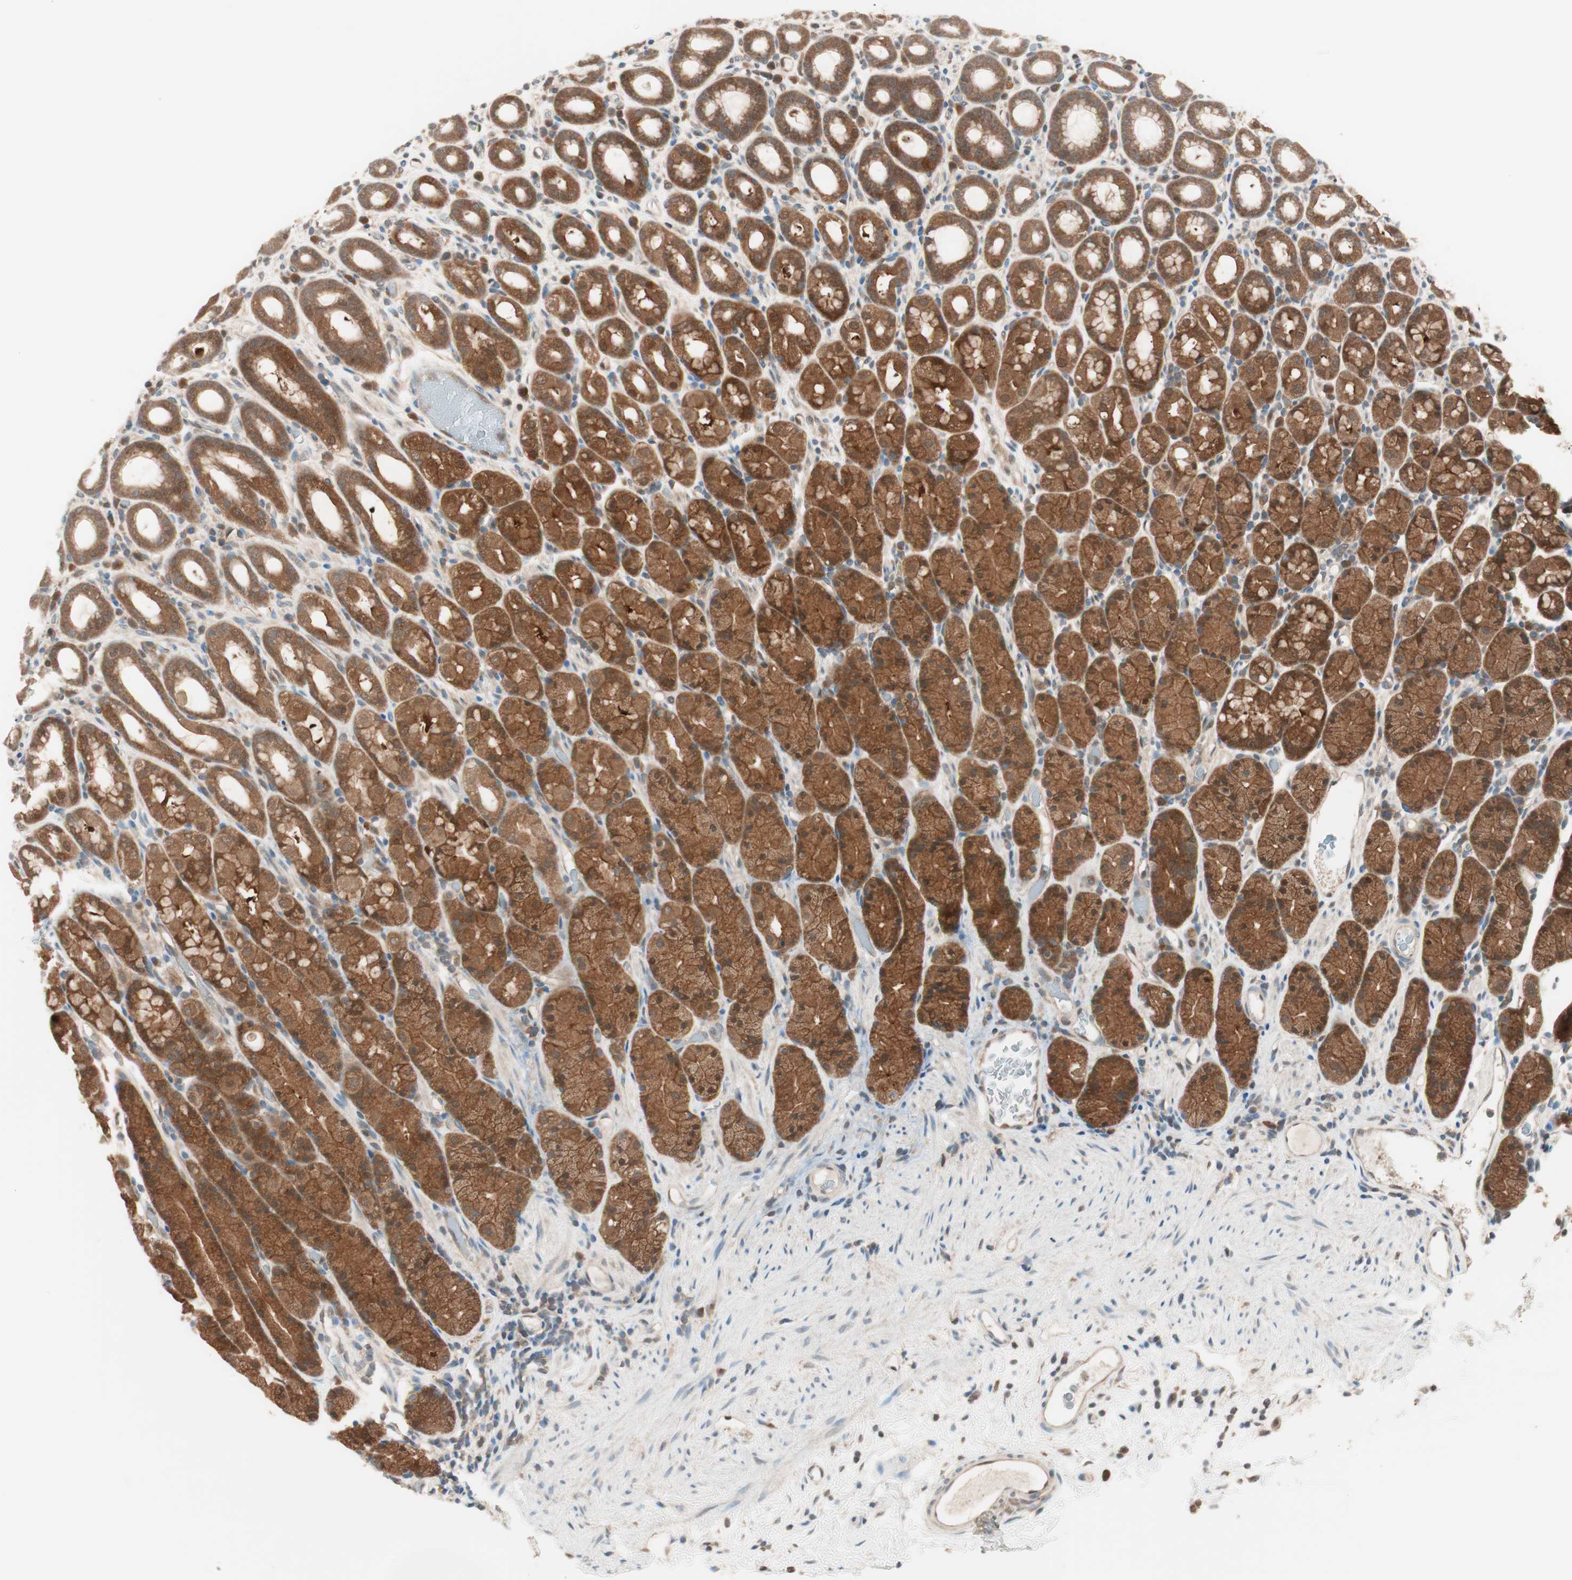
{"staining": {"intensity": "strong", "quantity": ">75%", "location": "cytoplasmic/membranous,nuclear"}, "tissue": "stomach", "cell_type": "Glandular cells", "image_type": "normal", "snomed": [{"axis": "morphology", "description": "Normal tissue, NOS"}, {"axis": "topography", "description": "Stomach, upper"}], "caption": "Strong cytoplasmic/membranous,nuclear staining is appreciated in approximately >75% of glandular cells in unremarkable stomach.", "gene": "GALT", "patient": {"sex": "male", "age": 68}}